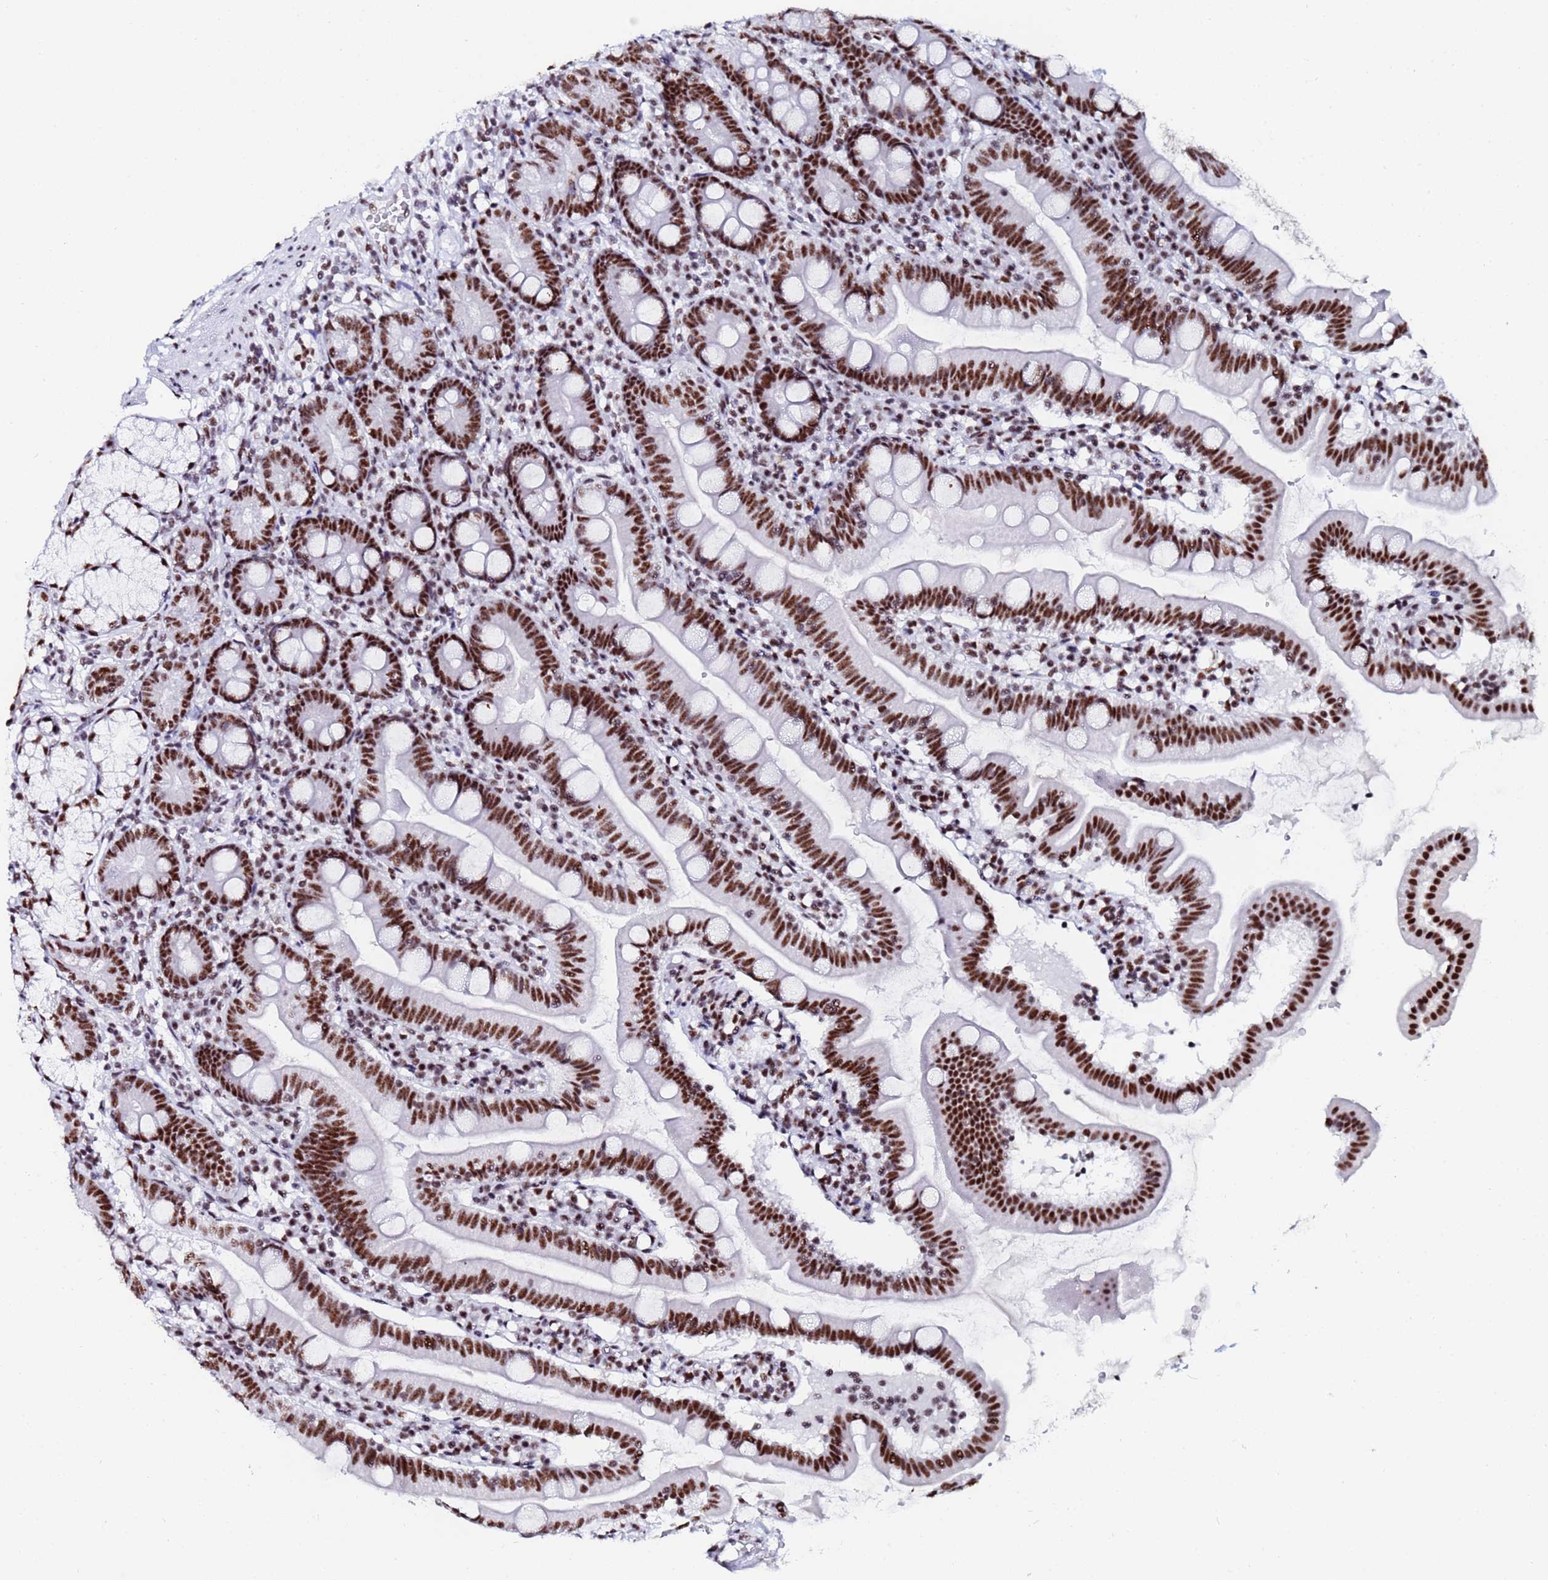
{"staining": {"intensity": "strong", "quantity": ">75%", "location": "nuclear"}, "tissue": "duodenum", "cell_type": "Glandular cells", "image_type": "normal", "snomed": [{"axis": "morphology", "description": "Normal tissue, NOS"}, {"axis": "topography", "description": "Duodenum"}], "caption": "An immunohistochemistry (IHC) image of unremarkable tissue is shown. Protein staining in brown shows strong nuclear positivity in duodenum within glandular cells. Using DAB (3,3'-diaminobenzidine) (brown) and hematoxylin (blue) stains, captured at high magnification using brightfield microscopy.", "gene": "SNRPA1", "patient": {"sex": "female", "age": 67}}